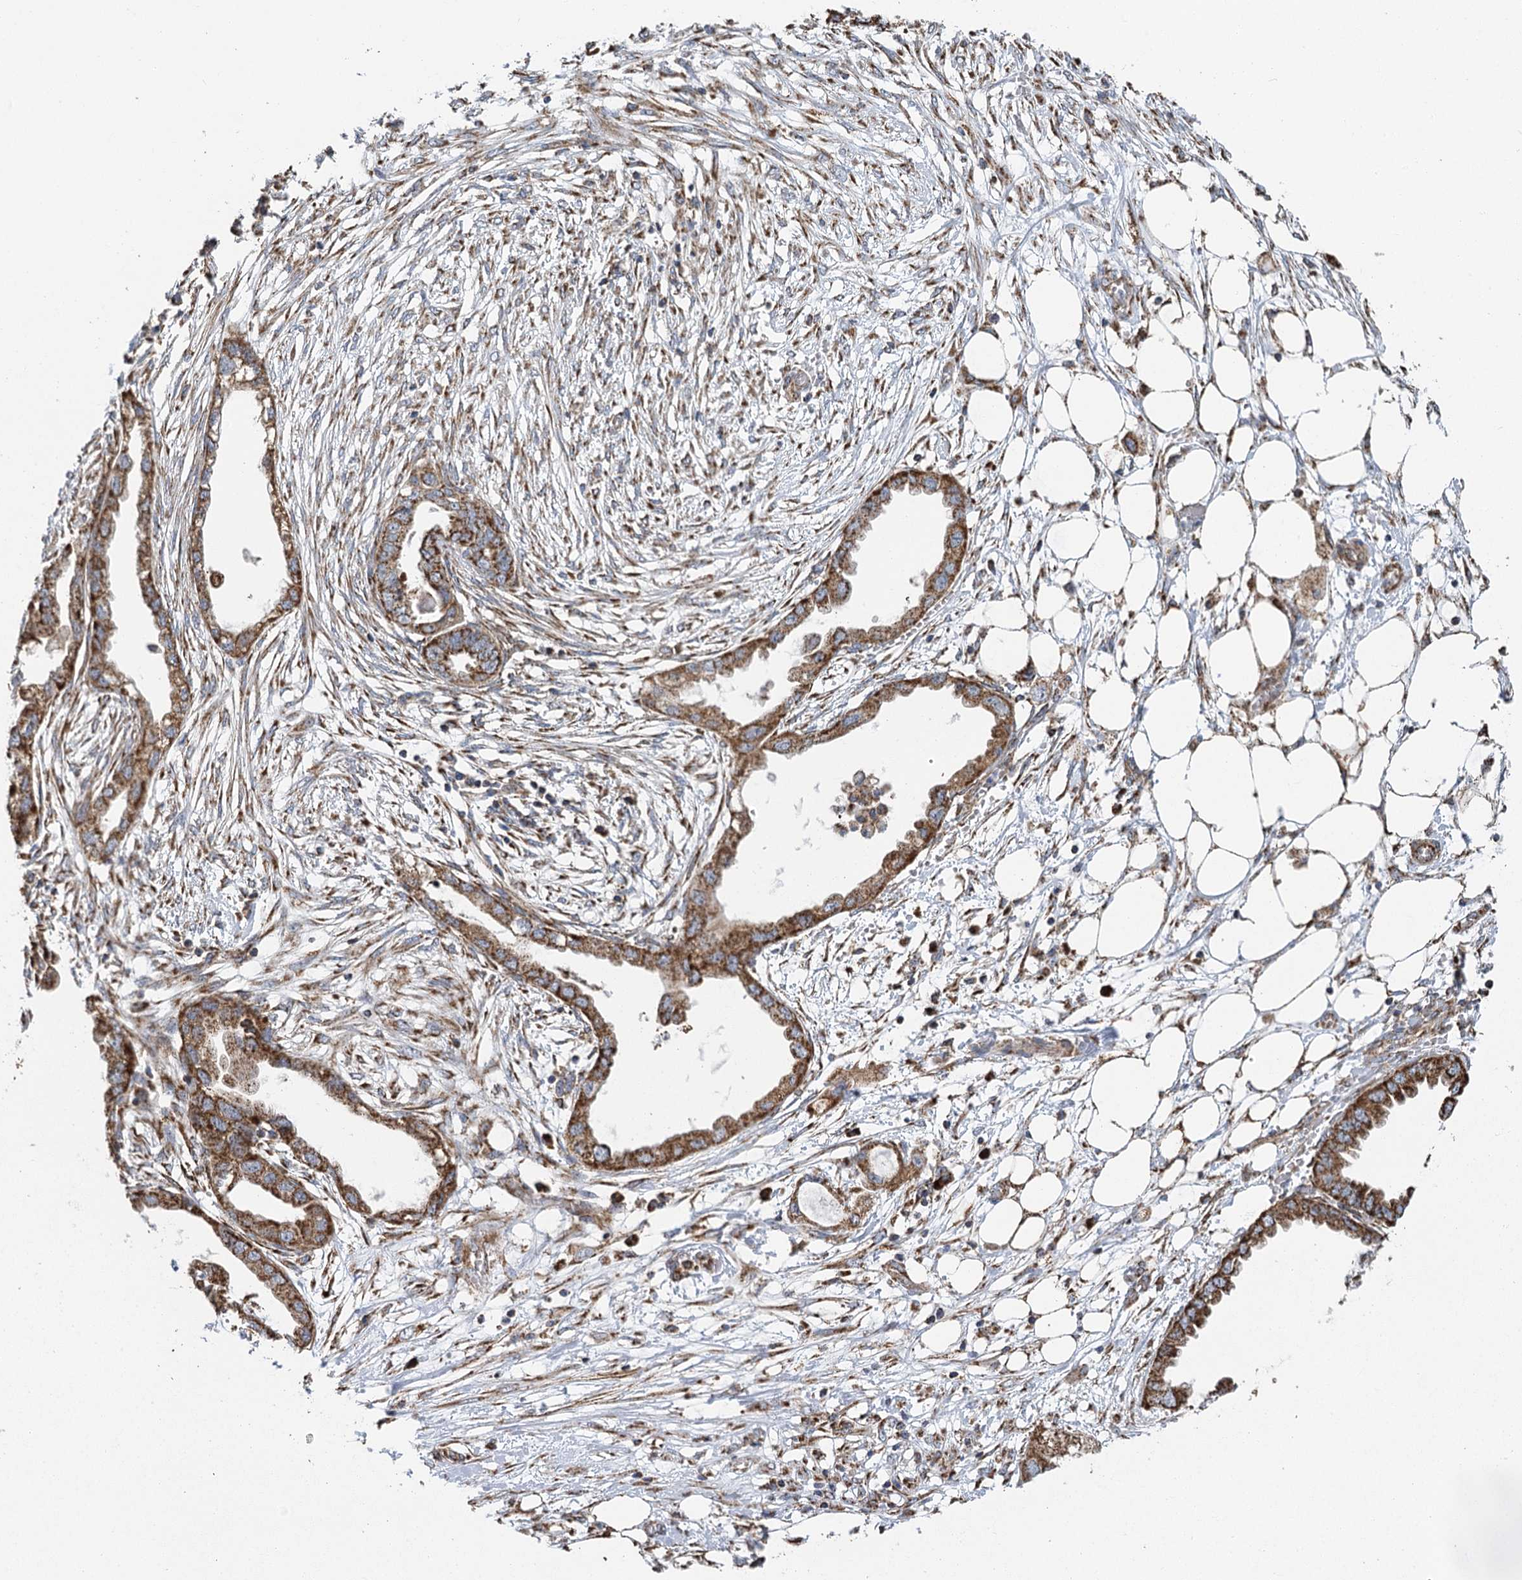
{"staining": {"intensity": "moderate", "quantity": ">75%", "location": "cytoplasmic/membranous"}, "tissue": "endometrial cancer", "cell_type": "Tumor cells", "image_type": "cancer", "snomed": [{"axis": "morphology", "description": "Adenocarcinoma, NOS"}, {"axis": "morphology", "description": "Adenocarcinoma, metastatic, NOS"}, {"axis": "topography", "description": "Adipose tissue"}, {"axis": "topography", "description": "Endometrium"}], "caption": "A brown stain highlights moderate cytoplasmic/membranous positivity of a protein in endometrial cancer (adenocarcinoma) tumor cells.", "gene": "IL11RA", "patient": {"sex": "female", "age": 67}}